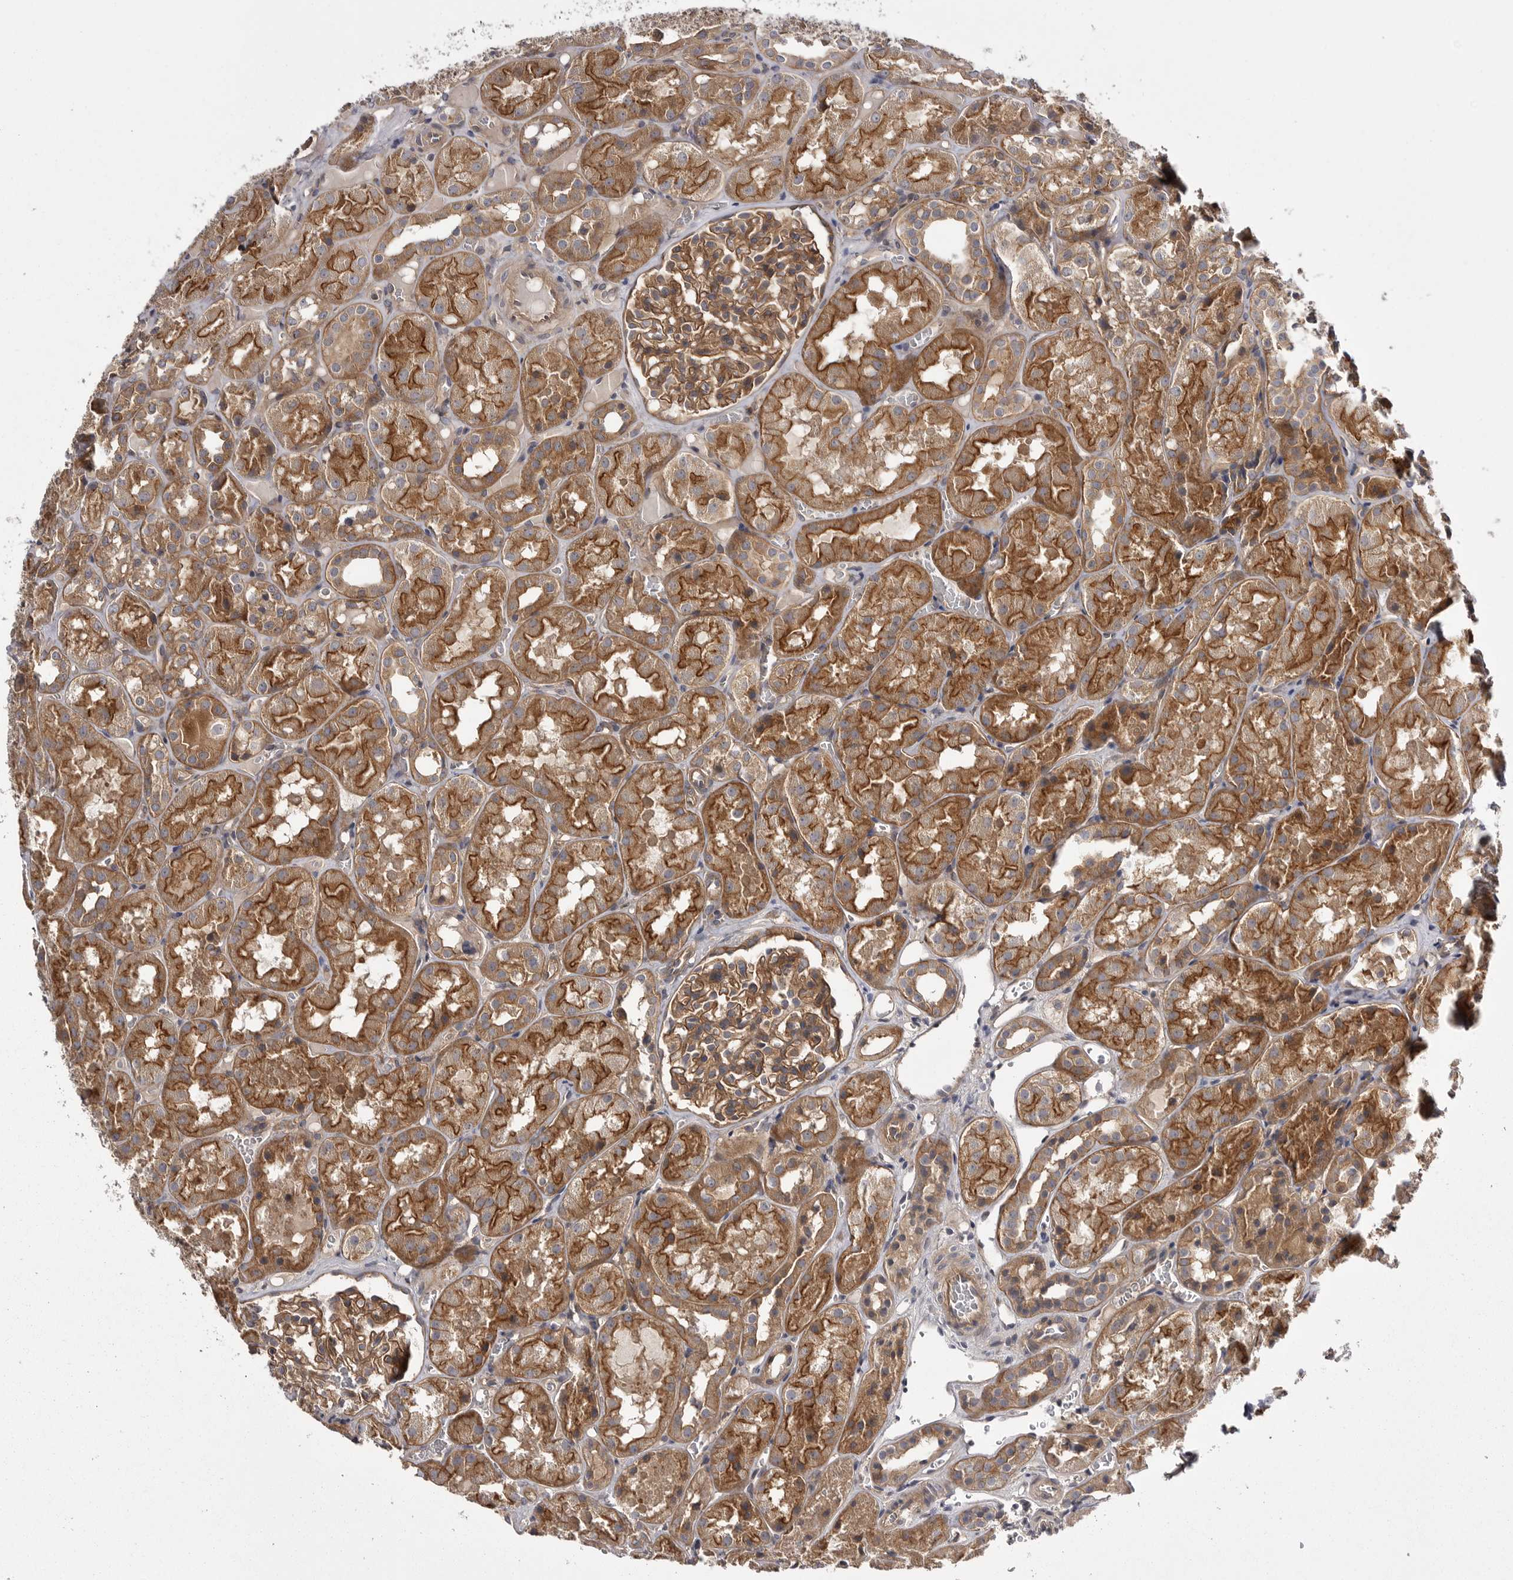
{"staining": {"intensity": "moderate", "quantity": ">75%", "location": "cytoplasmic/membranous"}, "tissue": "kidney", "cell_type": "Cells in glomeruli", "image_type": "normal", "snomed": [{"axis": "morphology", "description": "Normal tissue, NOS"}, {"axis": "topography", "description": "Kidney"}], "caption": "This micrograph reveals unremarkable kidney stained with IHC to label a protein in brown. The cytoplasmic/membranous of cells in glomeruli show moderate positivity for the protein. Nuclei are counter-stained blue.", "gene": "OSBPL9", "patient": {"sex": "male", "age": 16}}